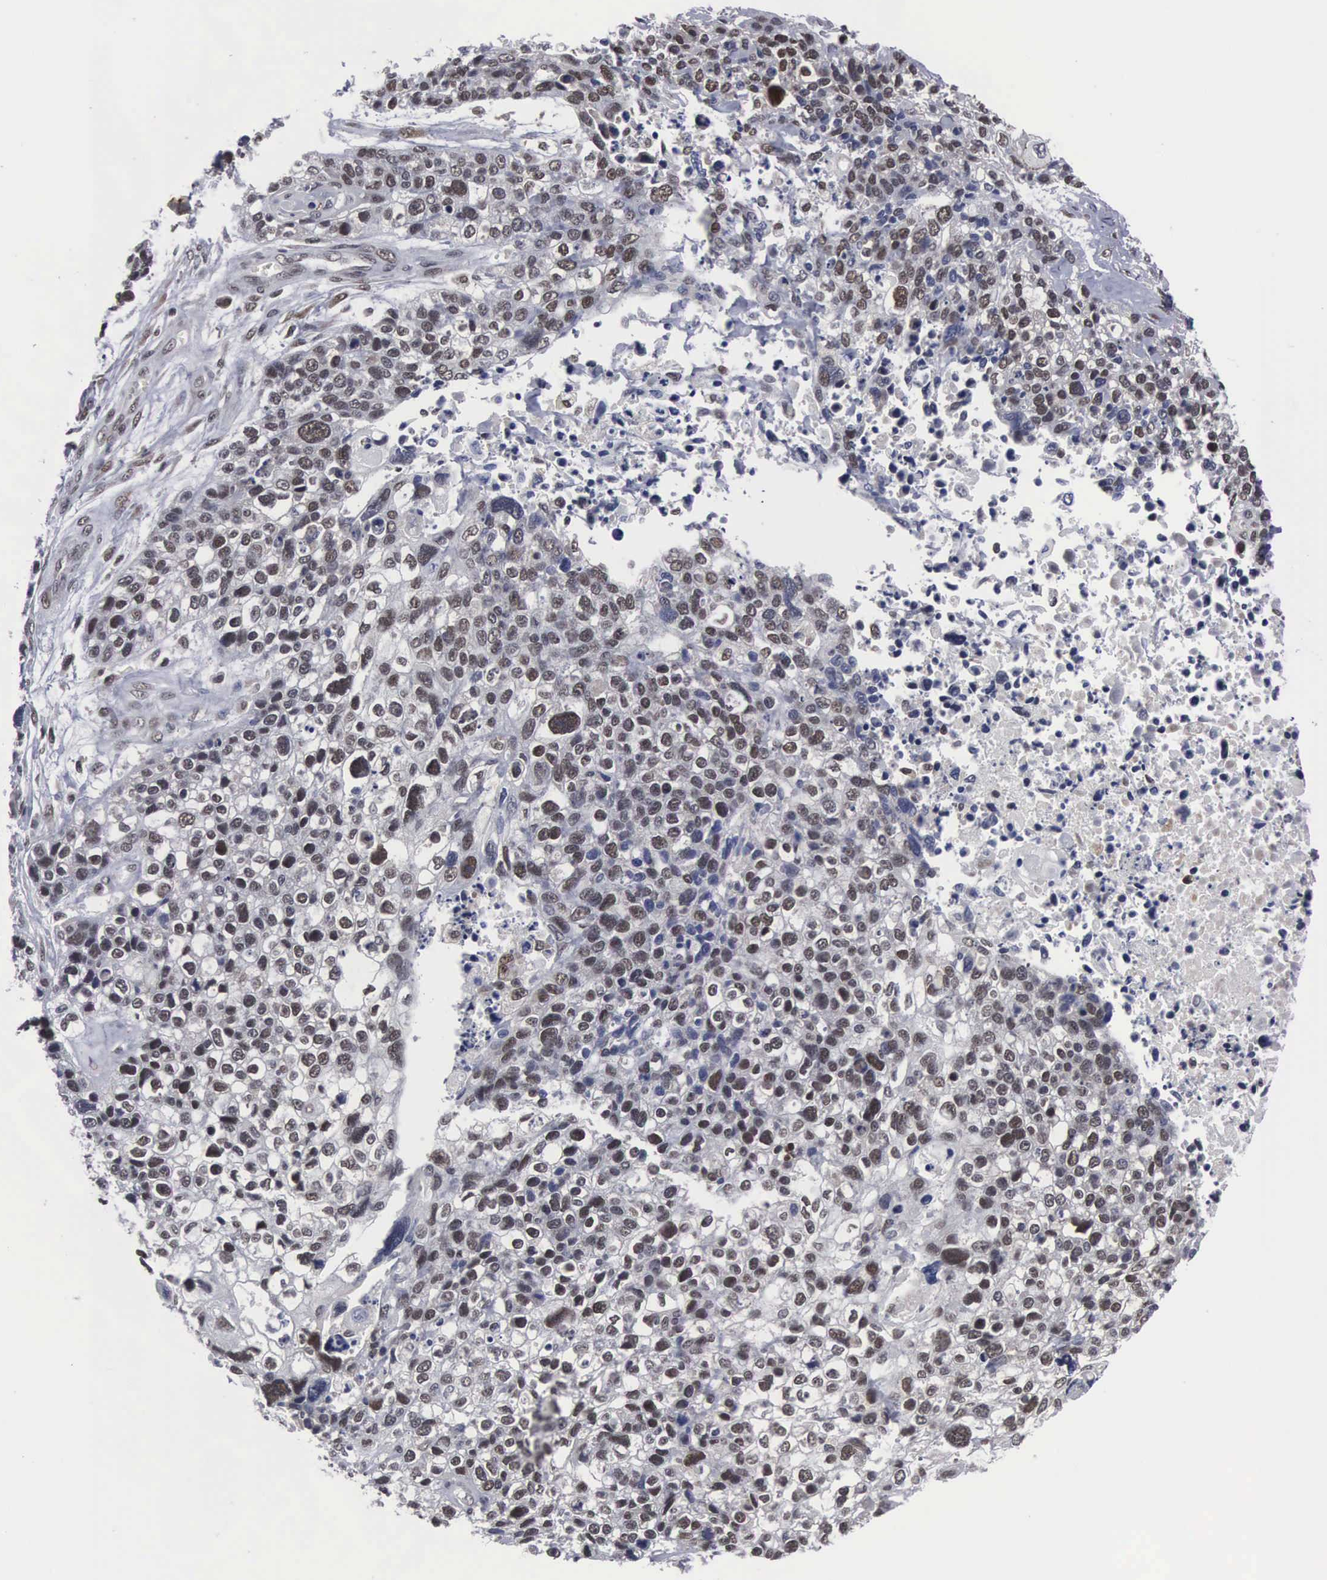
{"staining": {"intensity": "weak", "quantity": "25%-75%", "location": "nuclear"}, "tissue": "lung cancer", "cell_type": "Tumor cells", "image_type": "cancer", "snomed": [{"axis": "morphology", "description": "Squamous cell carcinoma, NOS"}, {"axis": "topography", "description": "Lymph node"}, {"axis": "topography", "description": "Lung"}], "caption": "The micrograph exhibits immunohistochemical staining of lung squamous cell carcinoma. There is weak nuclear positivity is identified in about 25%-75% of tumor cells. (Brightfield microscopy of DAB IHC at high magnification).", "gene": "TRMT5", "patient": {"sex": "male", "age": 74}}